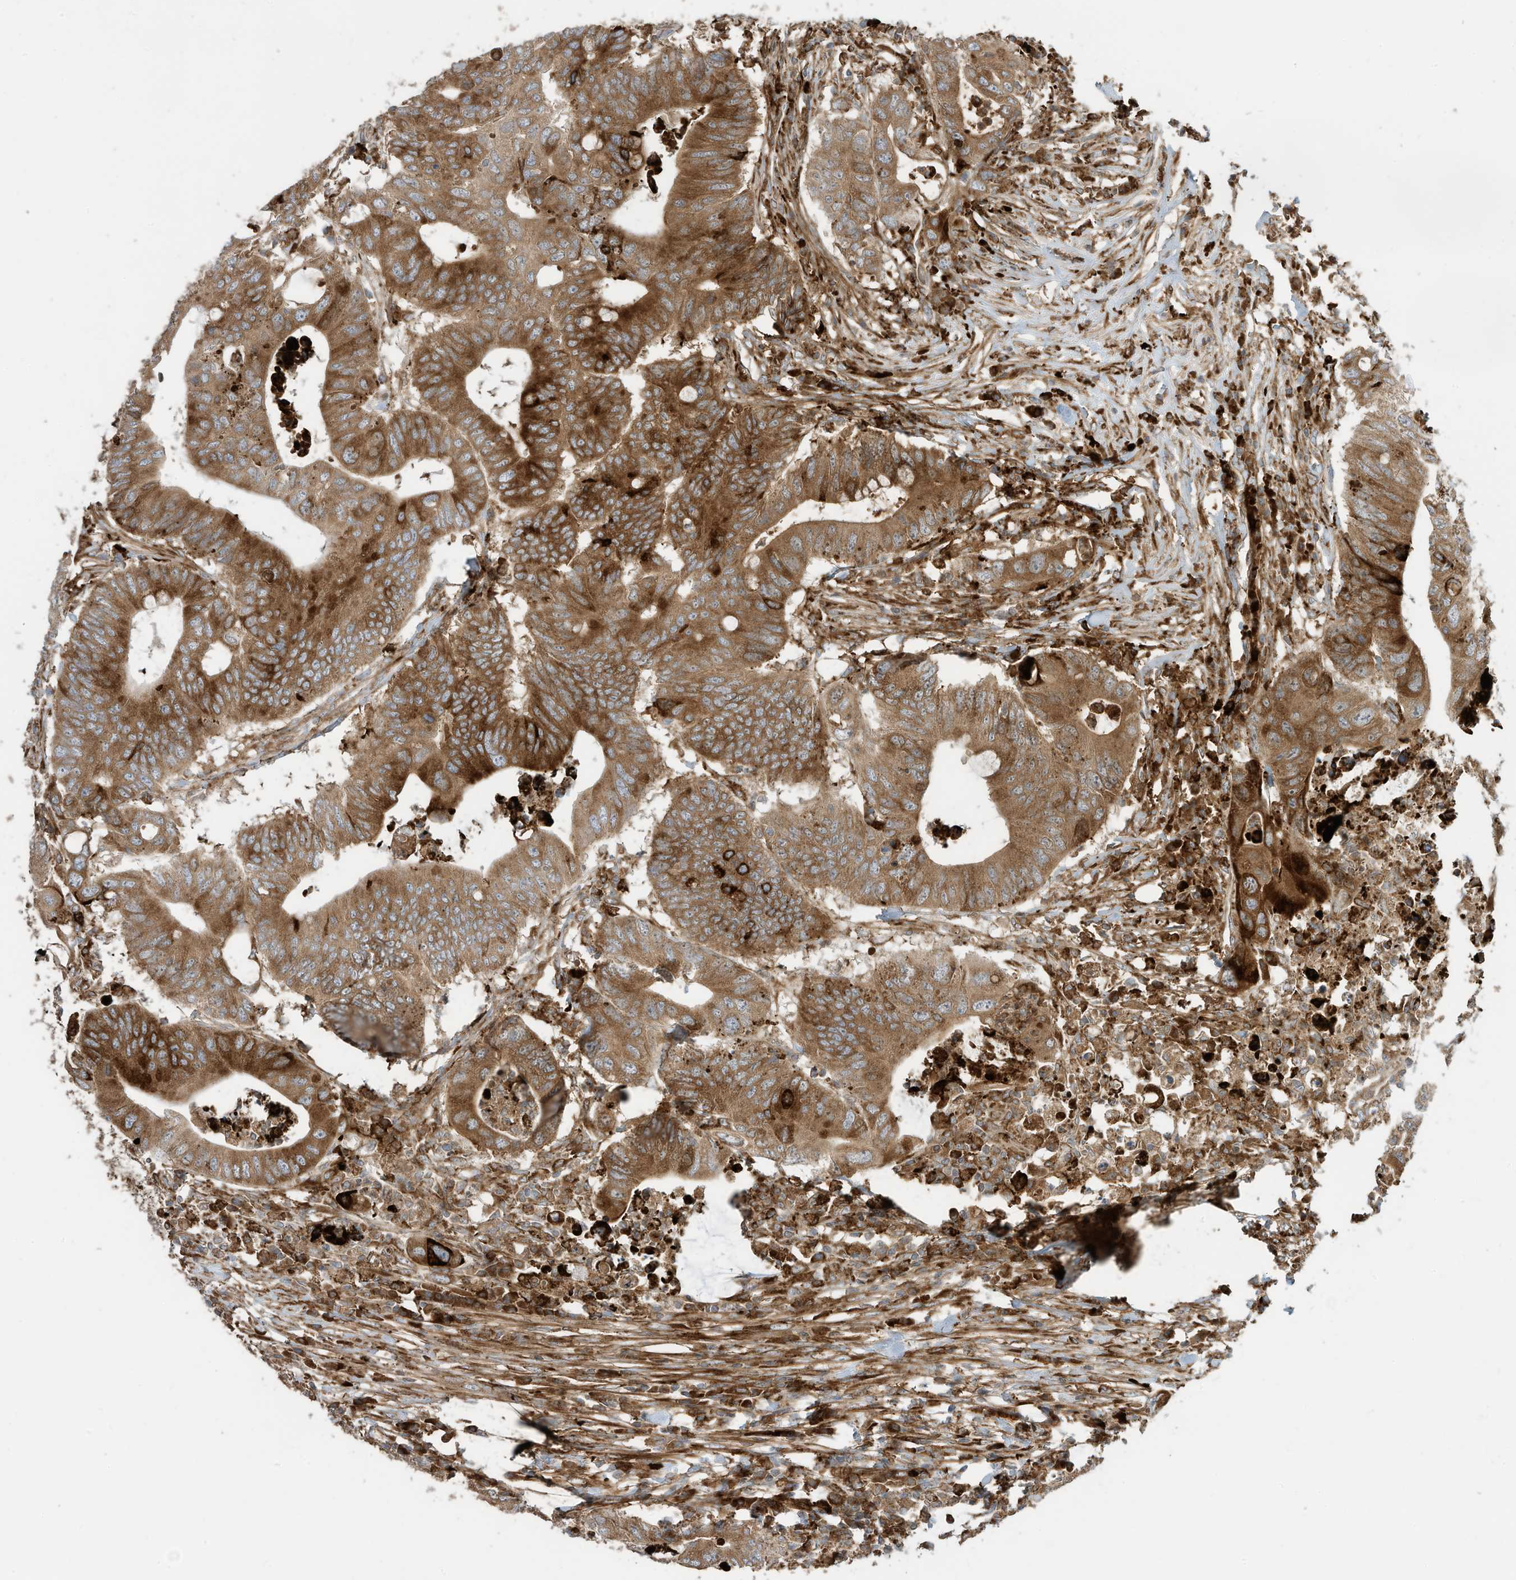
{"staining": {"intensity": "moderate", "quantity": ">75%", "location": "cytoplasmic/membranous"}, "tissue": "colorectal cancer", "cell_type": "Tumor cells", "image_type": "cancer", "snomed": [{"axis": "morphology", "description": "Adenocarcinoma, NOS"}, {"axis": "topography", "description": "Colon"}], "caption": "Immunohistochemical staining of human colorectal cancer (adenocarcinoma) demonstrates medium levels of moderate cytoplasmic/membranous expression in approximately >75% of tumor cells.", "gene": "TRNAU1AP", "patient": {"sex": "male", "age": 71}}